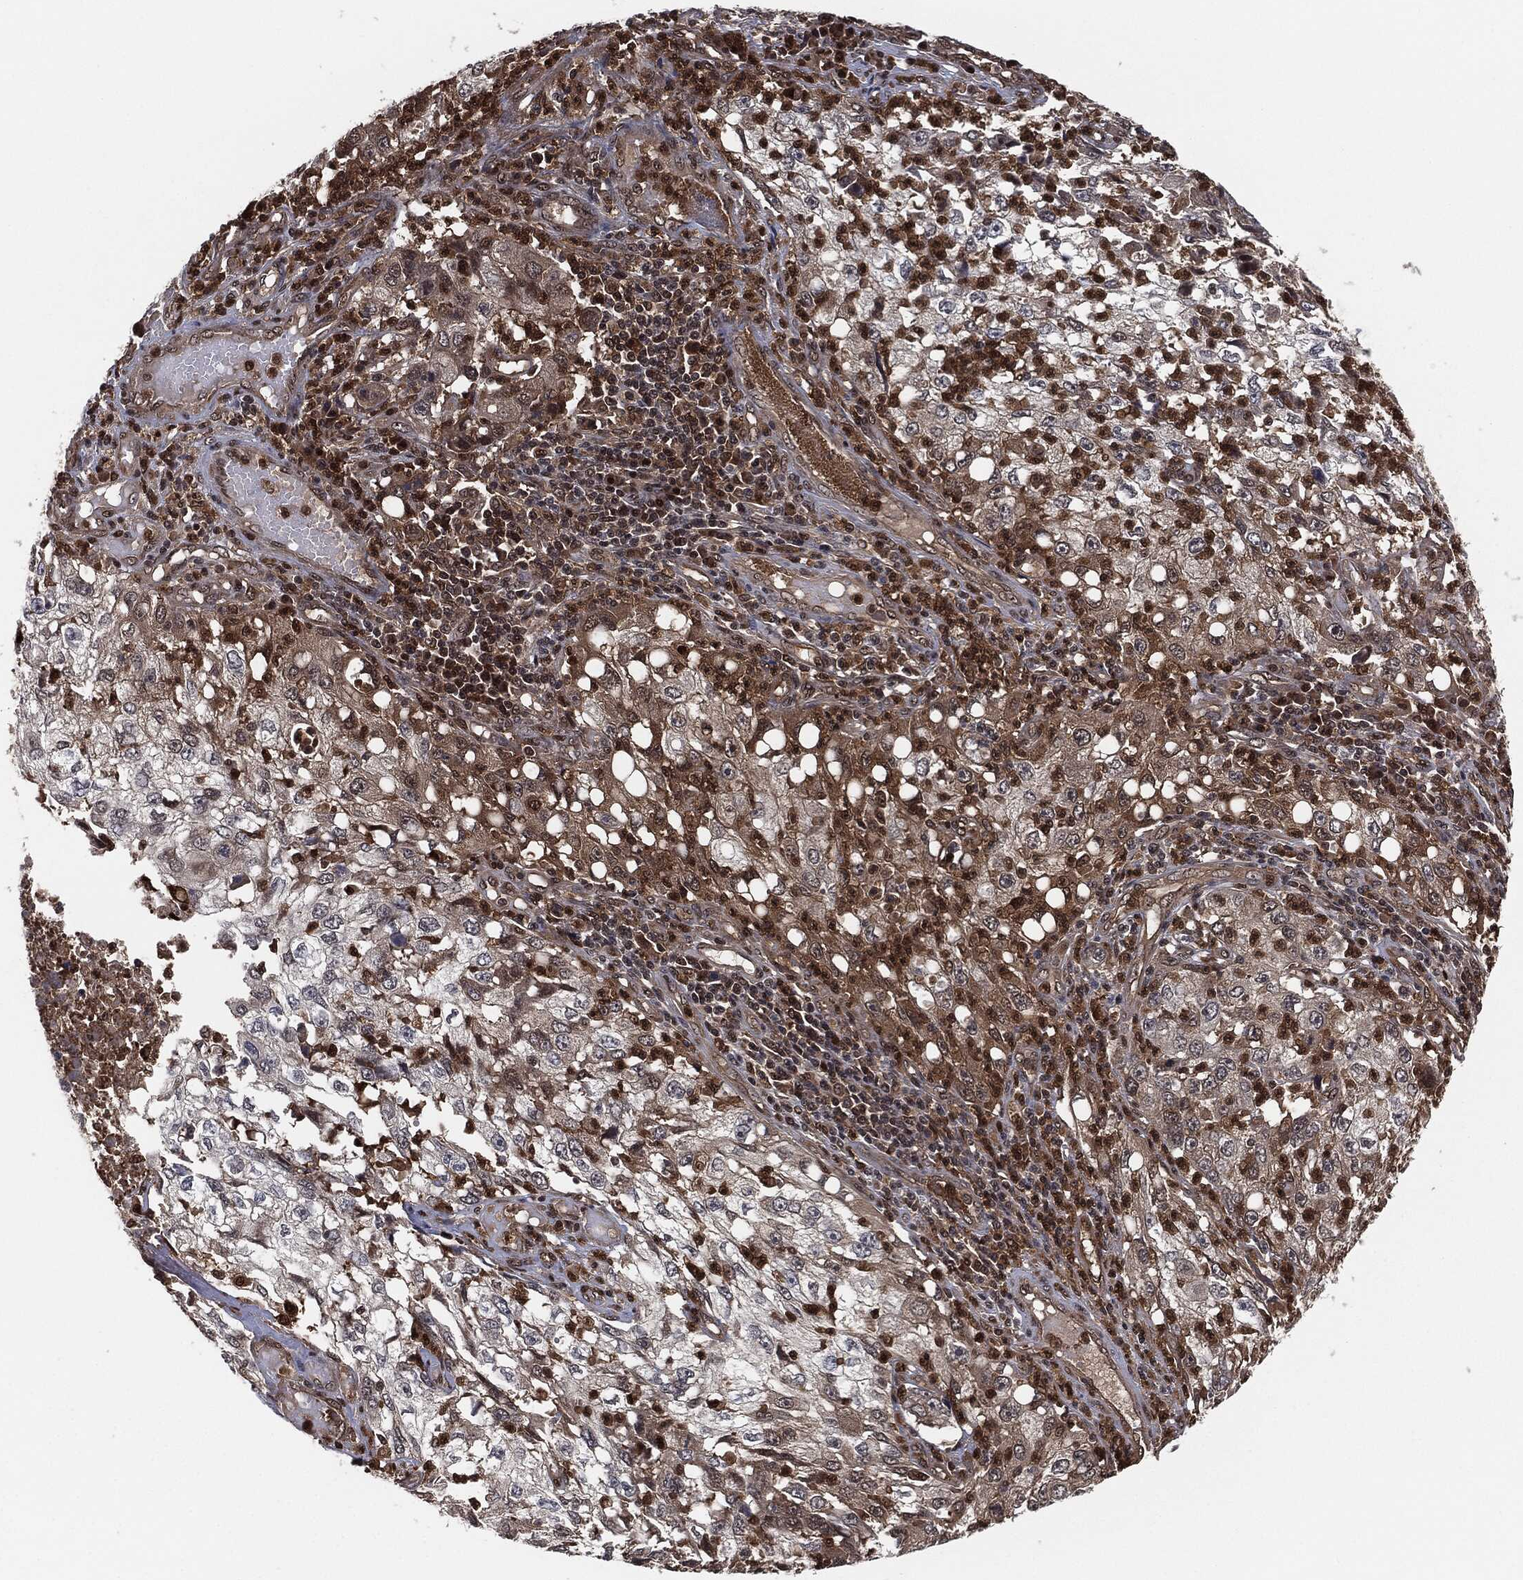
{"staining": {"intensity": "negative", "quantity": "none", "location": "none"}, "tissue": "cervical cancer", "cell_type": "Tumor cells", "image_type": "cancer", "snomed": [{"axis": "morphology", "description": "Squamous cell carcinoma, NOS"}, {"axis": "topography", "description": "Cervix"}], "caption": "This is a histopathology image of IHC staining of cervical squamous cell carcinoma, which shows no positivity in tumor cells.", "gene": "CAPRIN2", "patient": {"sex": "female", "age": 36}}